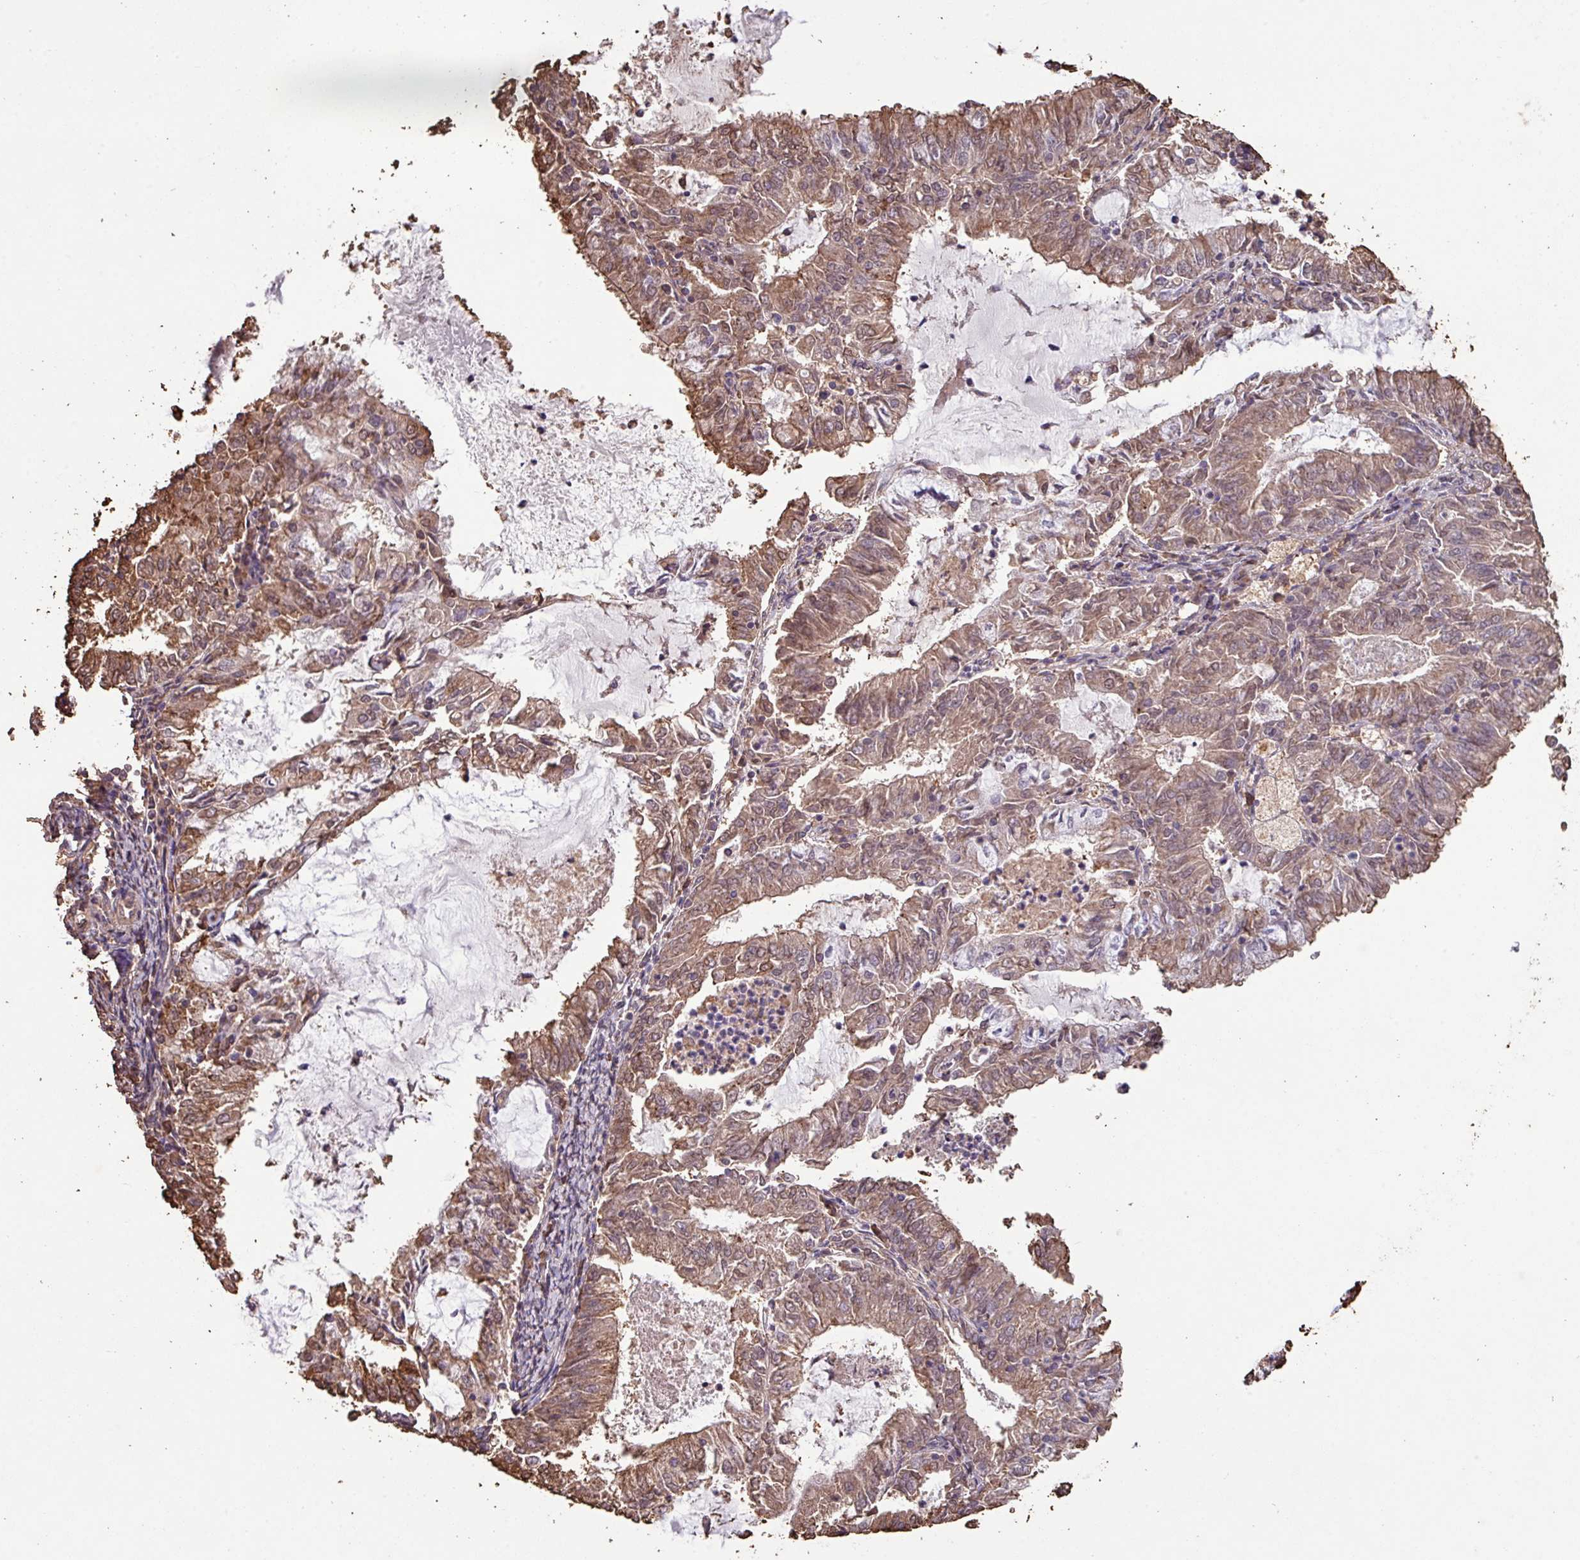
{"staining": {"intensity": "moderate", "quantity": ">75%", "location": "cytoplasmic/membranous"}, "tissue": "endometrial cancer", "cell_type": "Tumor cells", "image_type": "cancer", "snomed": [{"axis": "morphology", "description": "Adenocarcinoma, NOS"}, {"axis": "topography", "description": "Endometrium"}], "caption": "There is medium levels of moderate cytoplasmic/membranous positivity in tumor cells of endometrial adenocarcinoma, as demonstrated by immunohistochemical staining (brown color).", "gene": "CAMK2B", "patient": {"sex": "female", "age": 57}}